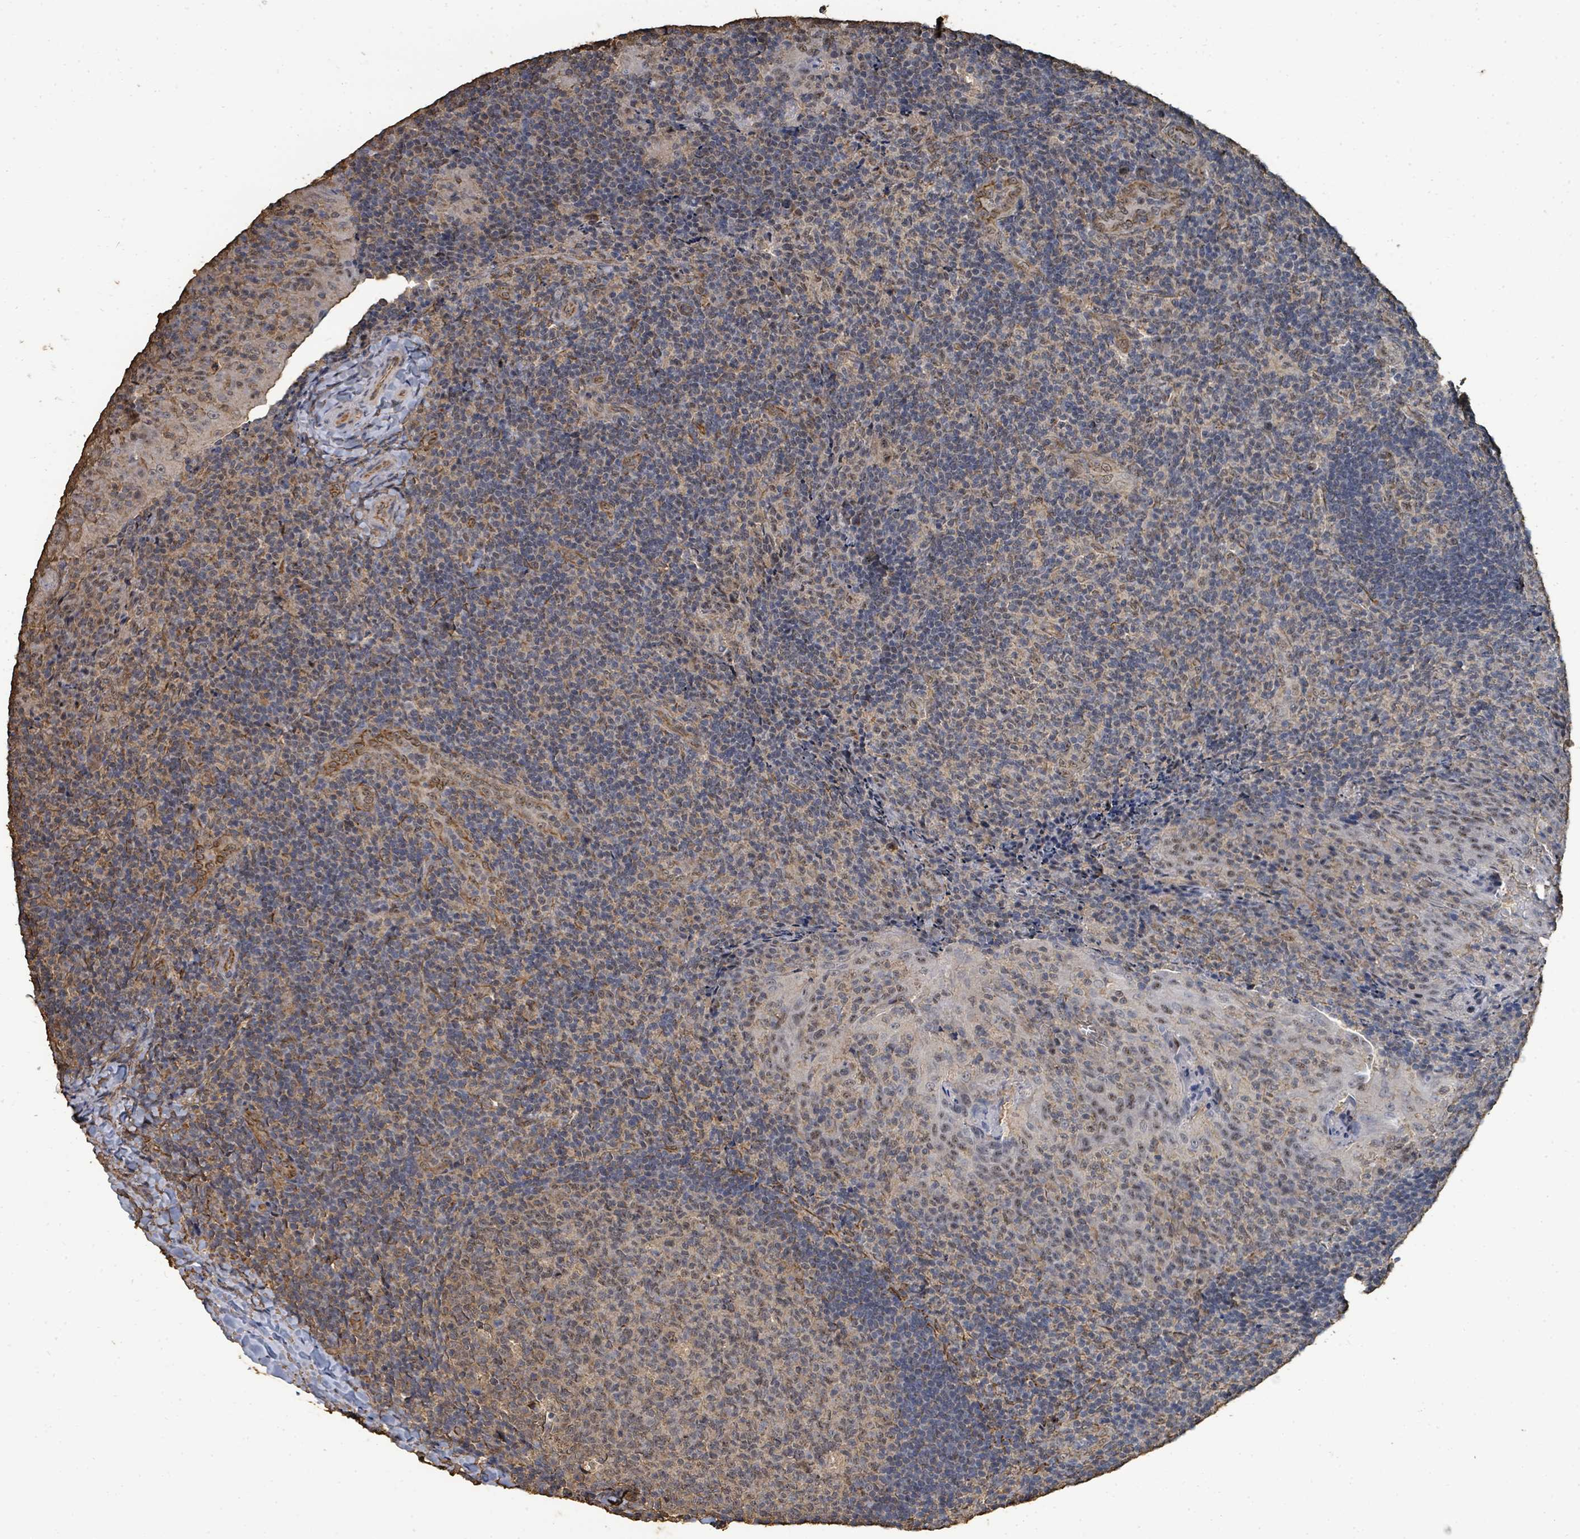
{"staining": {"intensity": "weak", "quantity": "25%-75%", "location": "nuclear"}, "tissue": "tonsil", "cell_type": "Germinal center cells", "image_type": "normal", "snomed": [{"axis": "morphology", "description": "Normal tissue, NOS"}, {"axis": "topography", "description": "Tonsil"}], "caption": "About 25%-75% of germinal center cells in unremarkable tonsil display weak nuclear protein expression as visualized by brown immunohistochemical staining.", "gene": "C6orf52", "patient": {"sex": "male", "age": 17}}